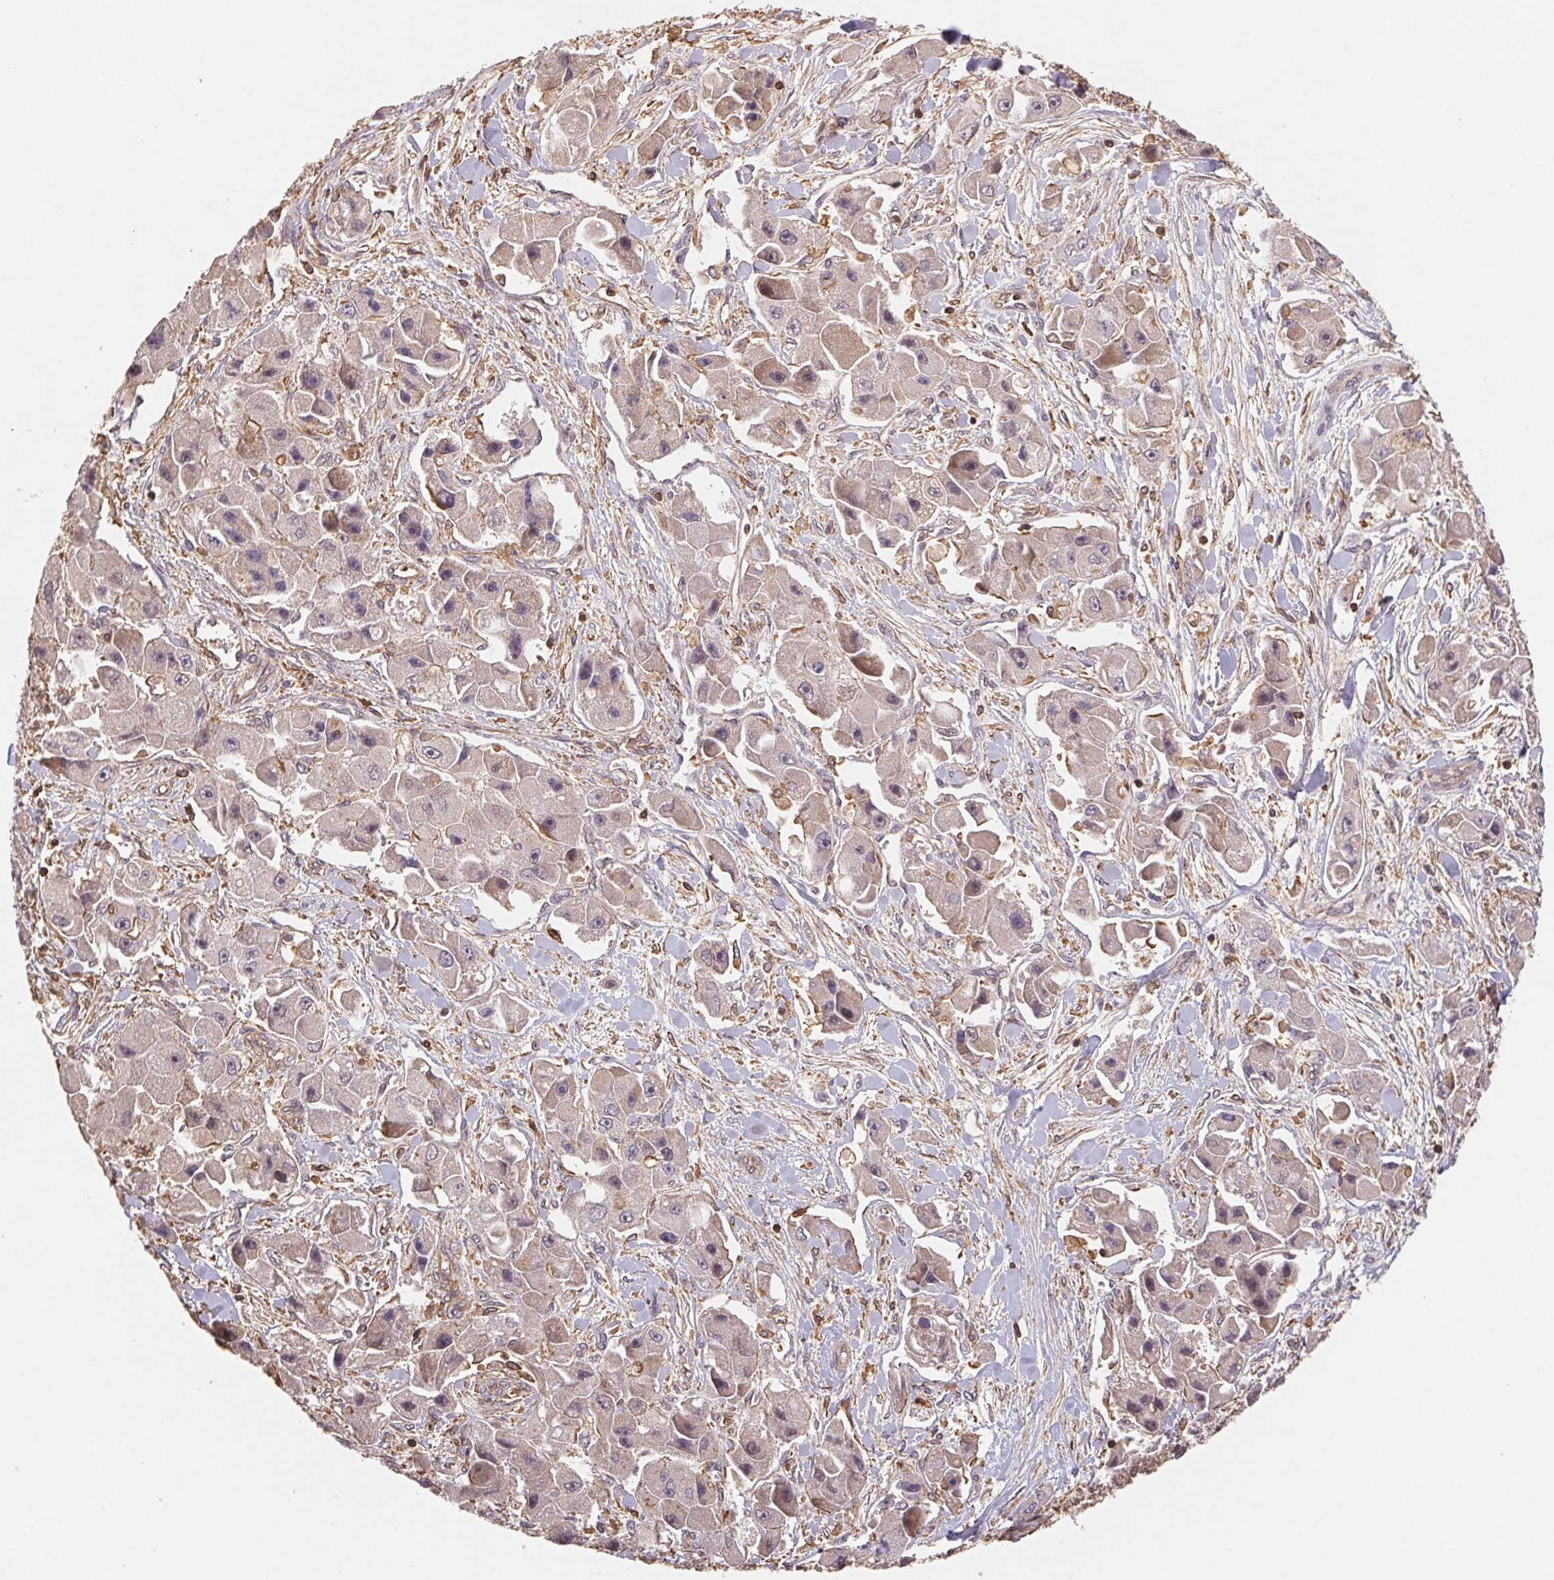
{"staining": {"intensity": "negative", "quantity": "none", "location": "none"}, "tissue": "liver cancer", "cell_type": "Tumor cells", "image_type": "cancer", "snomed": [{"axis": "morphology", "description": "Carcinoma, Hepatocellular, NOS"}, {"axis": "topography", "description": "Liver"}], "caption": "An immunohistochemistry micrograph of liver cancer is shown. There is no staining in tumor cells of liver cancer.", "gene": "ATG10", "patient": {"sex": "male", "age": 24}}